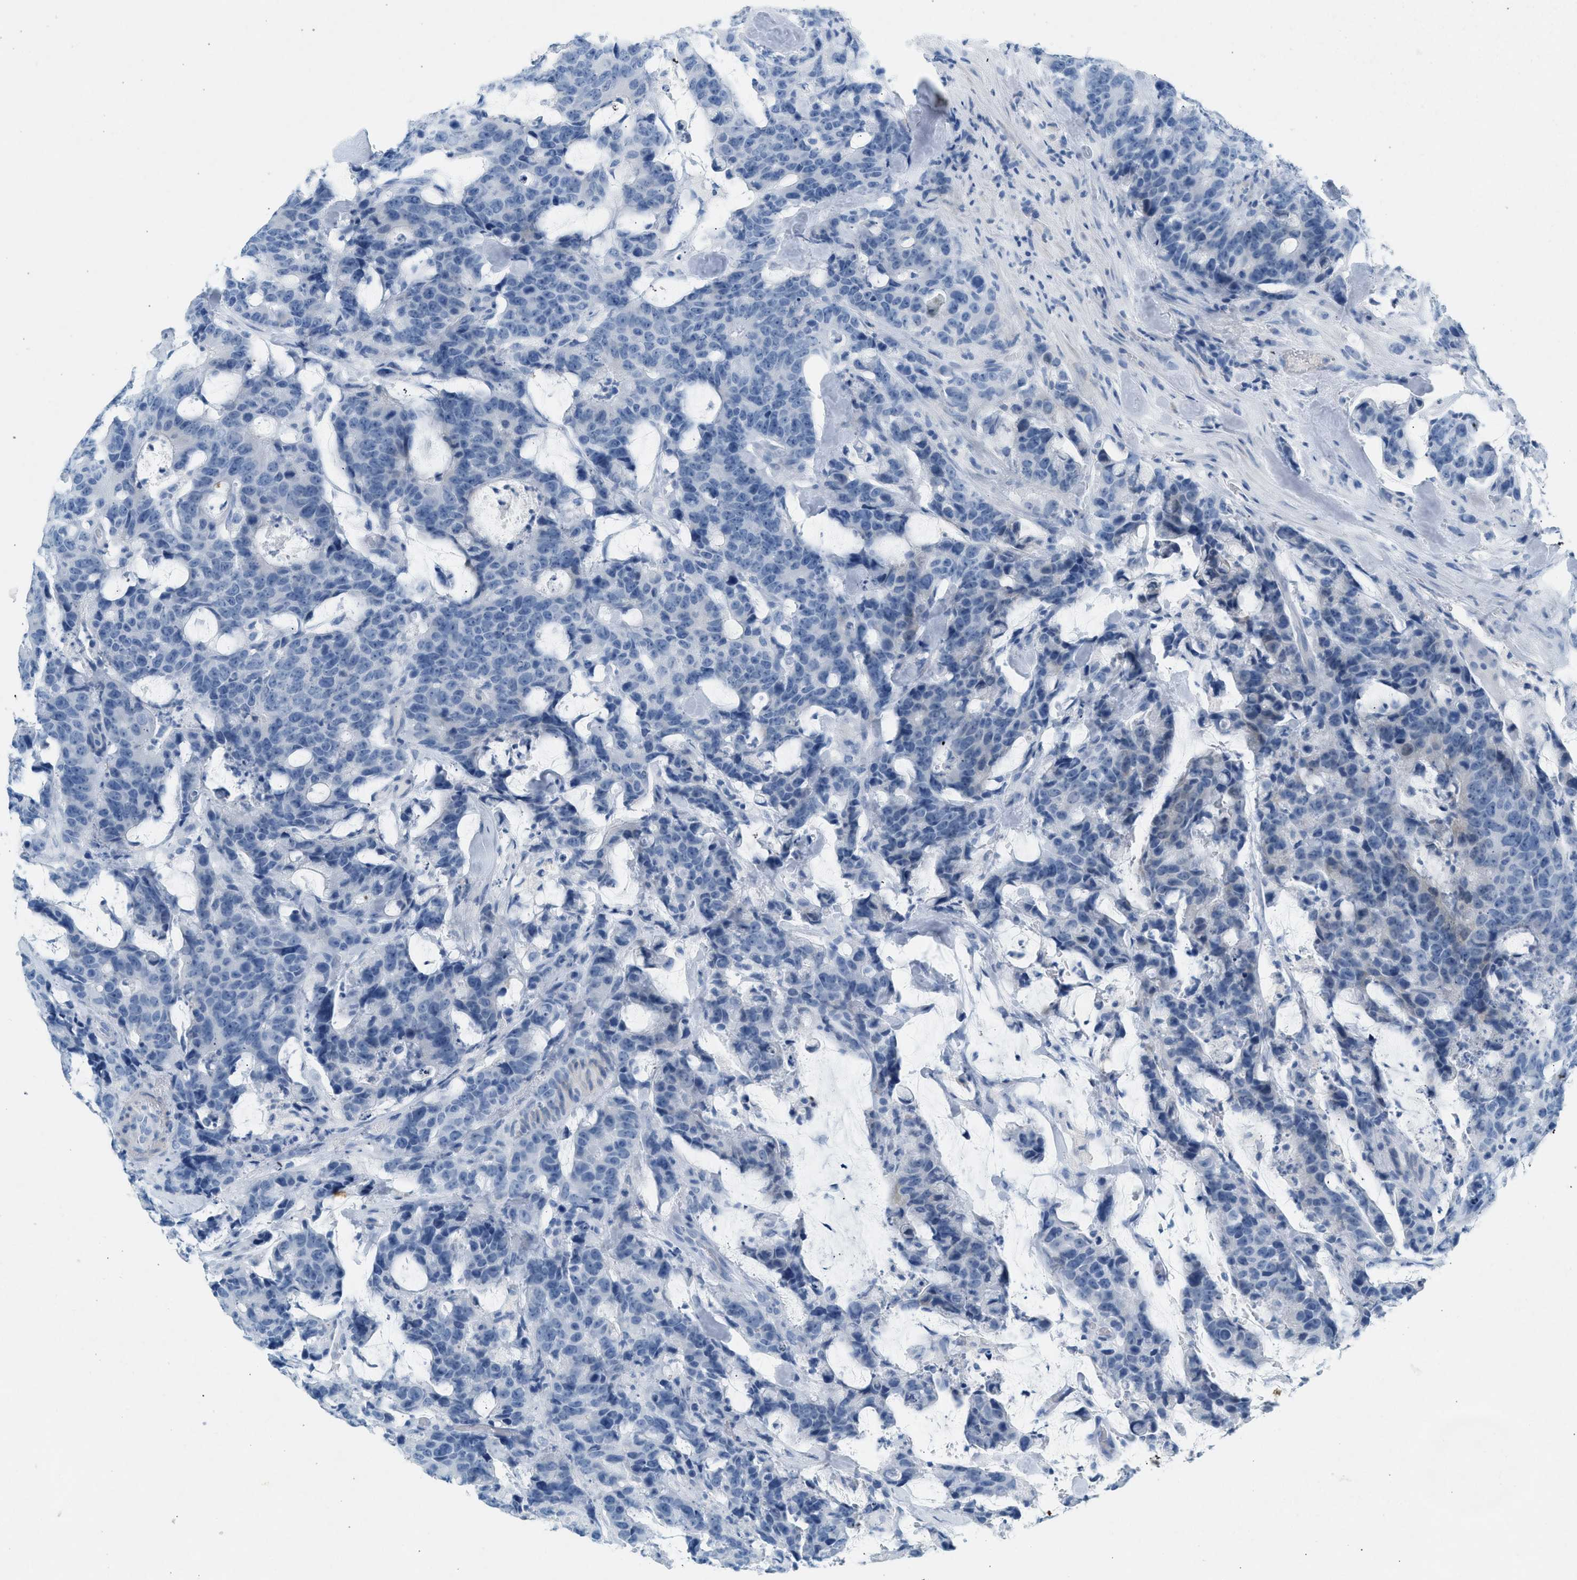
{"staining": {"intensity": "negative", "quantity": "none", "location": "none"}, "tissue": "colorectal cancer", "cell_type": "Tumor cells", "image_type": "cancer", "snomed": [{"axis": "morphology", "description": "Adenocarcinoma, NOS"}, {"axis": "topography", "description": "Colon"}], "caption": "Immunohistochemistry (IHC) image of neoplastic tissue: colorectal cancer (adenocarcinoma) stained with DAB (3,3'-diaminobenzidine) displays no significant protein positivity in tumor cells.", "gene": "HHATL", "patient": {"sex": "female", "age": 86}}